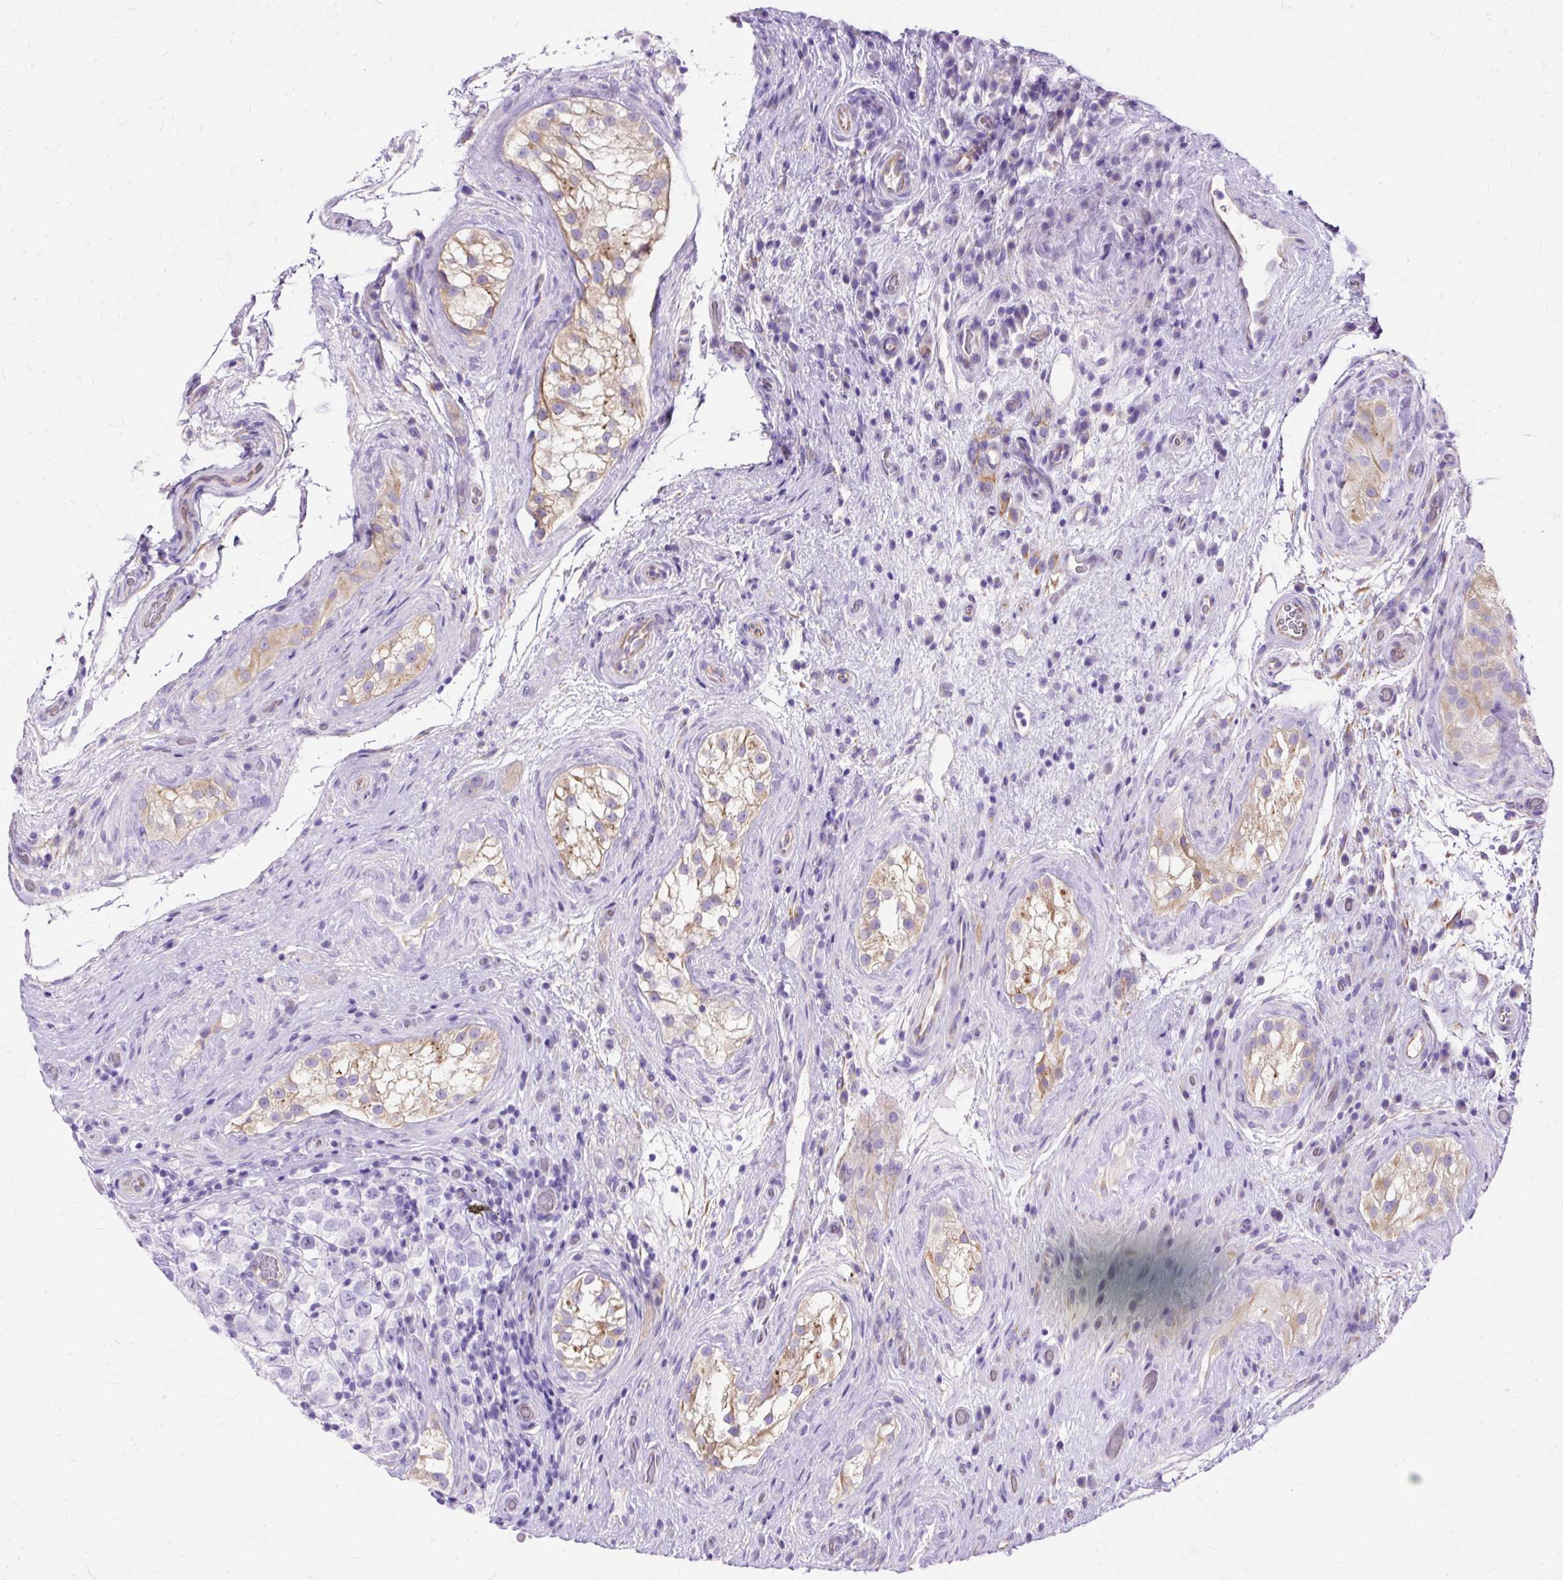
{"staining": {"intensity": "negative", "quantity": "none", "location": "none"}, "tissue": "testis cancer", "cell_type": "Tumor cells", "image_type": "cancer", "snomed": [{"axis": "morphology", "description": "Seminoma, NOS"}, {"axis": "morphology", "description": "Carcinoma, Embryonal, NOS"}, {"axis": "topography", "description": "Testis"}], "caption": "DAB (3,3'-diaminobenzidine) immunohistochemical staining of human embryonal carcinoma (testis) displays no significant positivity in tumor cells. (IHC, brightfield microscopy, high magnification).", "gene": "MYO6", "patient": {"sex": "male", "age": 41}}